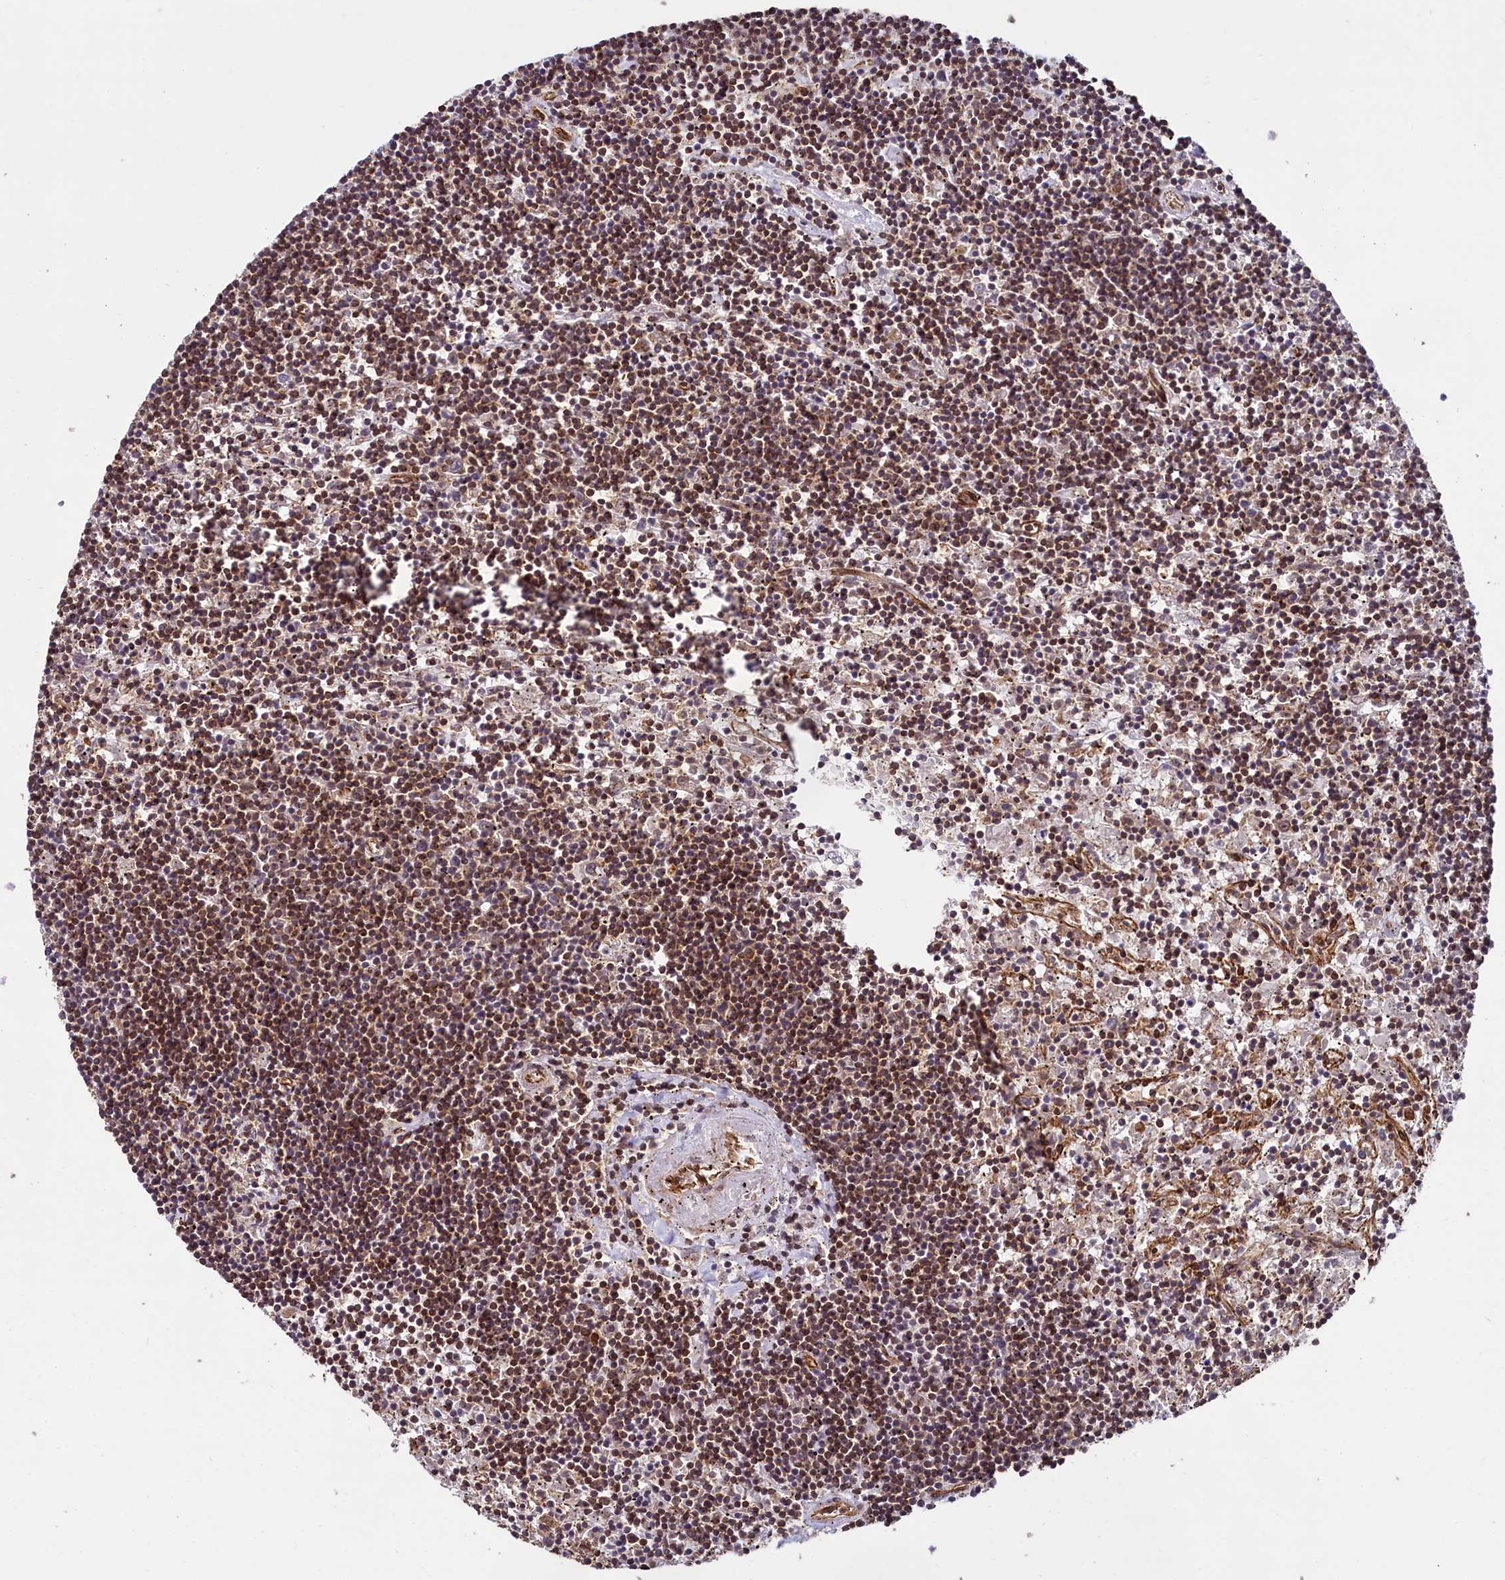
{"staining": {"intensity": "moderate", "quantity": ">75%", "location": "cytoplasmic/membranous"}, "tissue": "lymphoma", "cell_type": "Tumor cells", "image_type": "cancer", "snomed": [{"axis": "morphology", "description": "Malignant lymphoma, non-Hodgkin's type, Low grade"}, {"axis": "topography", "description": "Spleen"}], "caption": "IHC micrograph of neoplastic tissue: malignant lymphoma, non-Hodgkin's type (low-grade) stained using IHC reveals medium levels of moderate protein expression localized specifically in the cytoplasmic/membranous of tumor cells, appearing as a cytoplasmic/membranous brown color.", "gene": "SVIP", "patient": {"sex": "male", "age": 76}}